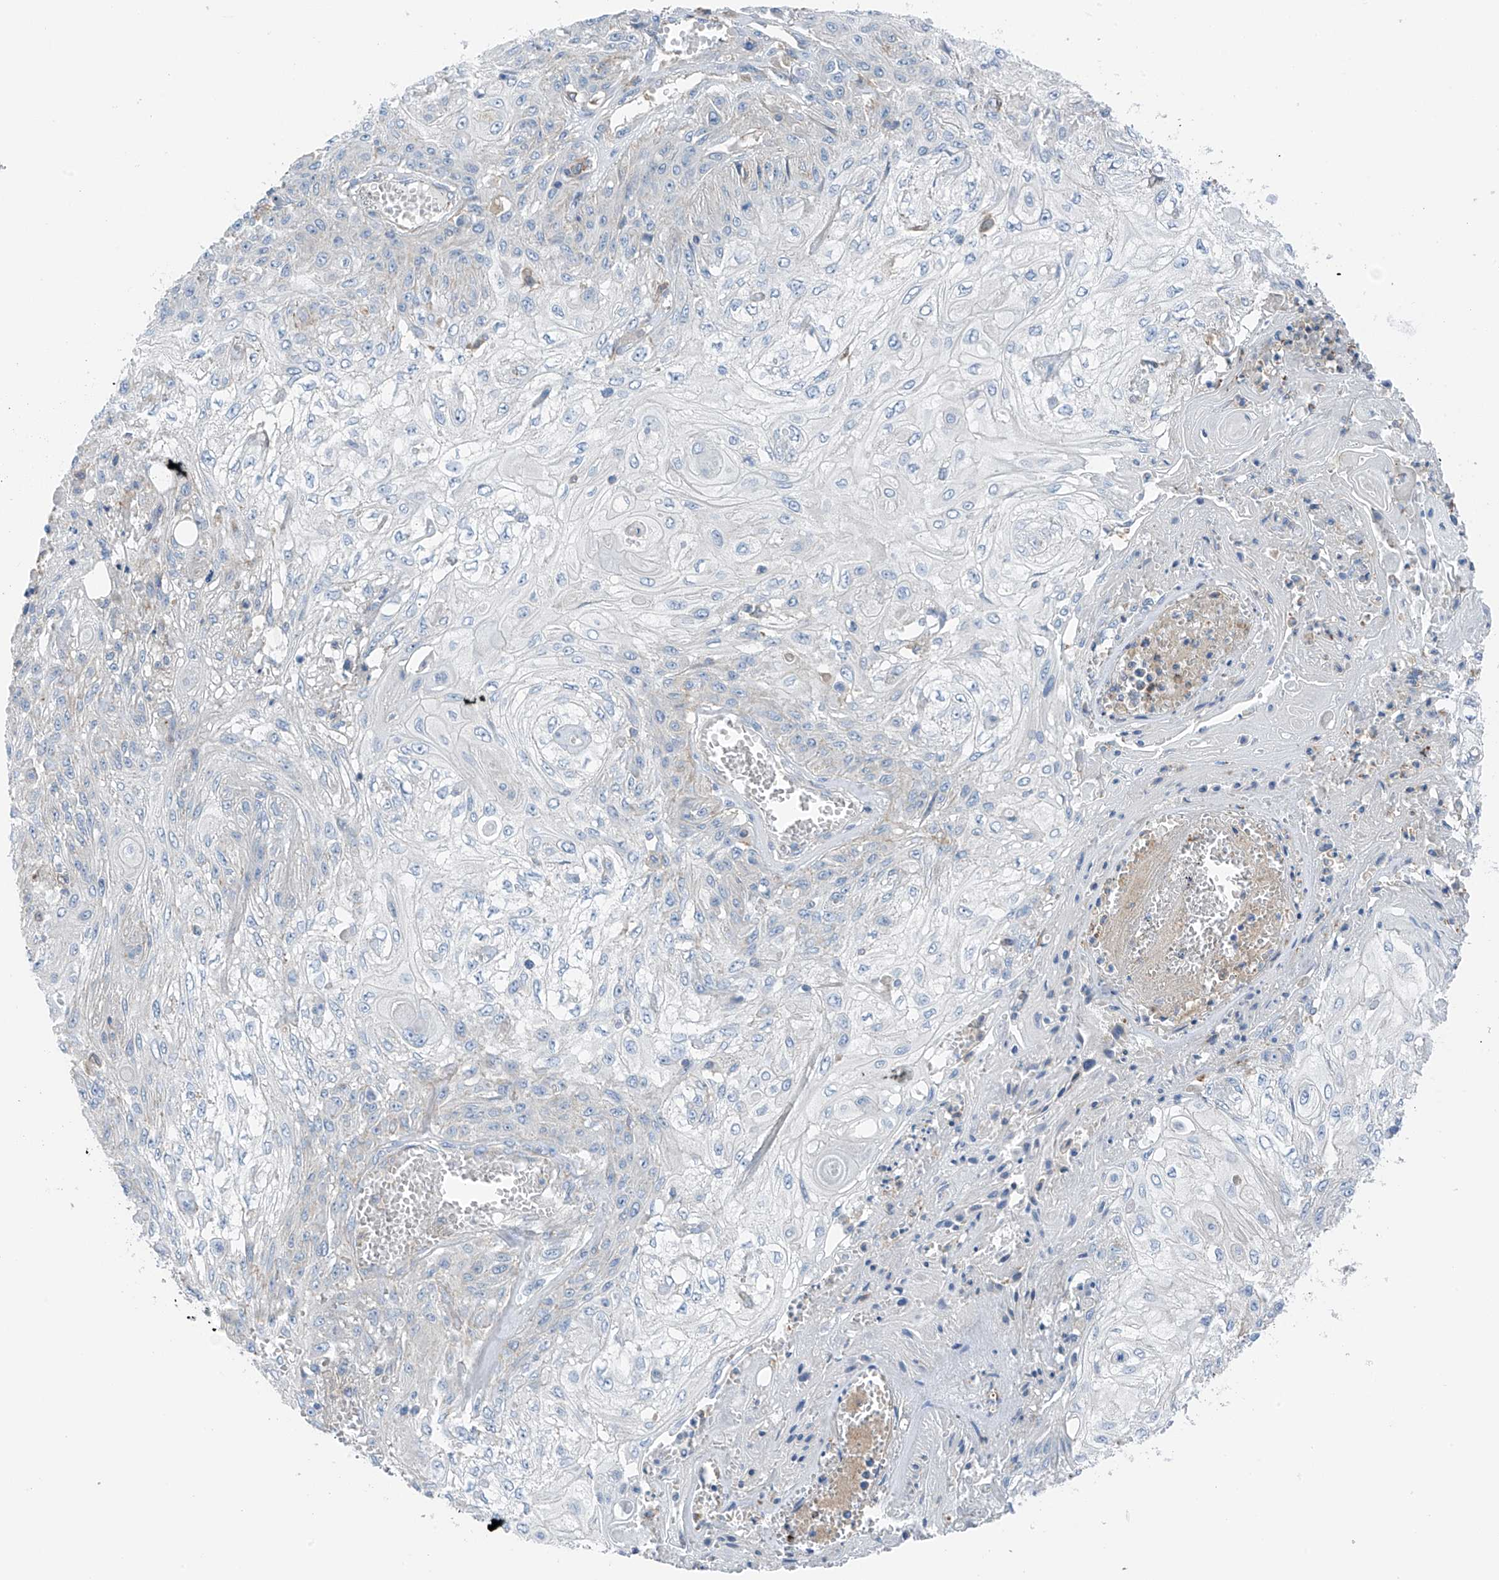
{"staining": {"intensity": "negative", "quantity": "none", "location": "none"}, "tissue": "skin cancer", "cell_type": "Tumor cells", "image_type": "cancer", "snomed": [{"axis": "morphology", "description": "Squamous cell carcinoma, NOS"}, {"axis": "morphology", "description": "Squamous cell carcinoma, metastatic, NOS"}, {"axis": "topography", "description": "Skin"}, {"axis": "topography", "description": "Lymph node"}], "caption": "Immunohistochemistry micrograph of neoplastic tissue: human skin squamous cell carcinoma stained with DAB reveals no significant protein positivity in tumor cells.", "gene": "NALCN", "patient": {"sex": "male", "age": 75}}